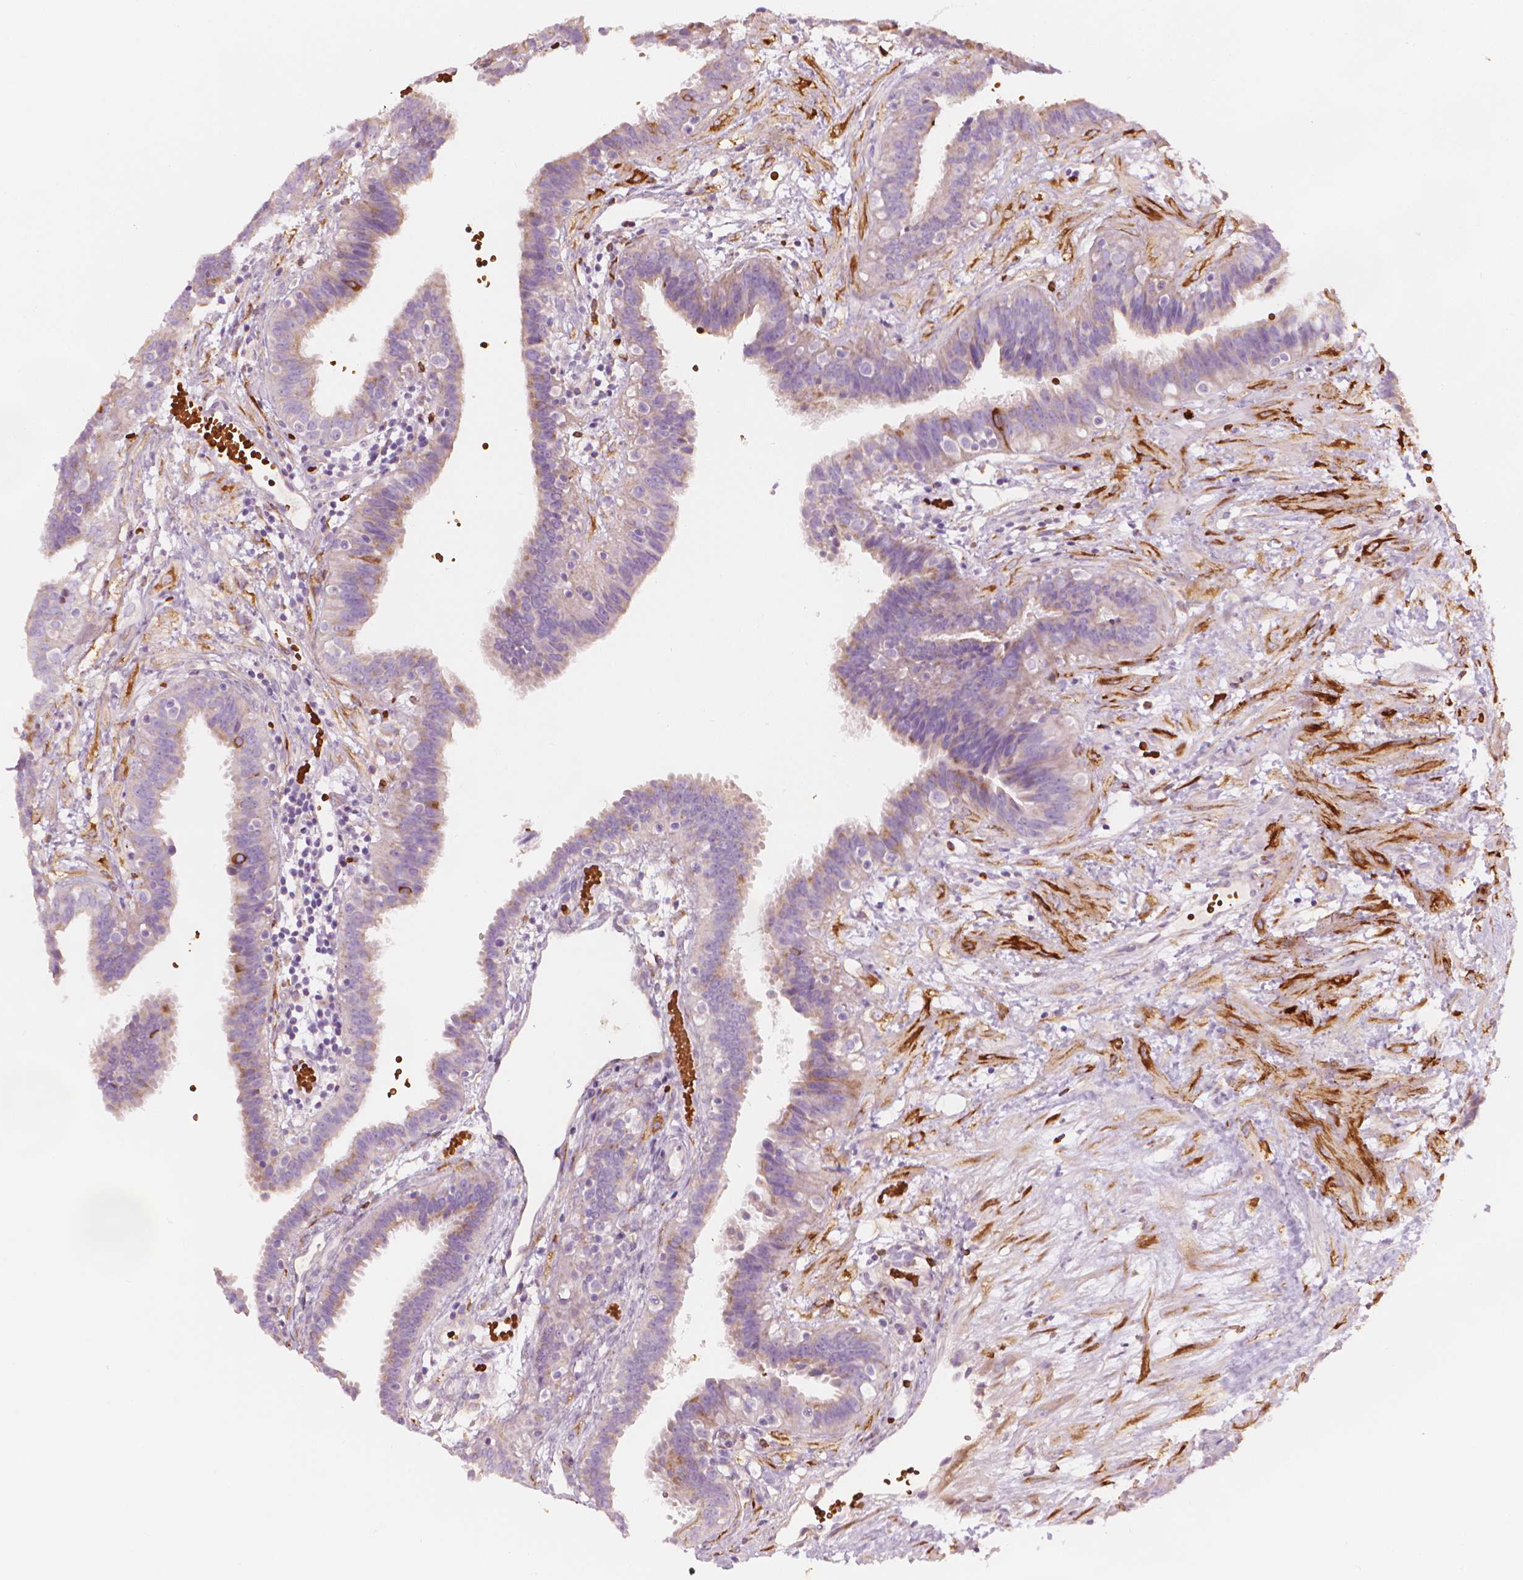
{"staining": {"intensity": "negative", "quantity": "none", "location": "none"}, "tissue": "fallopian tube", "cell_type": "Glandular cells", "image_type": "normal", "snomed": [{"axis": "morphology", "description": "Normal tissue, NOS"}, {"axis": "topography", "description": "Fallopian tube"}], "caption": "Immunohistochemical staining of normal human fallopian tube reveals no significant staining in glandular cells. The staining is performed using DAB brown chromogen with nuclei counter-stained in using hematoxylin.", "gene": "CES1", "patient": {"sex": "female", "age": 37}}